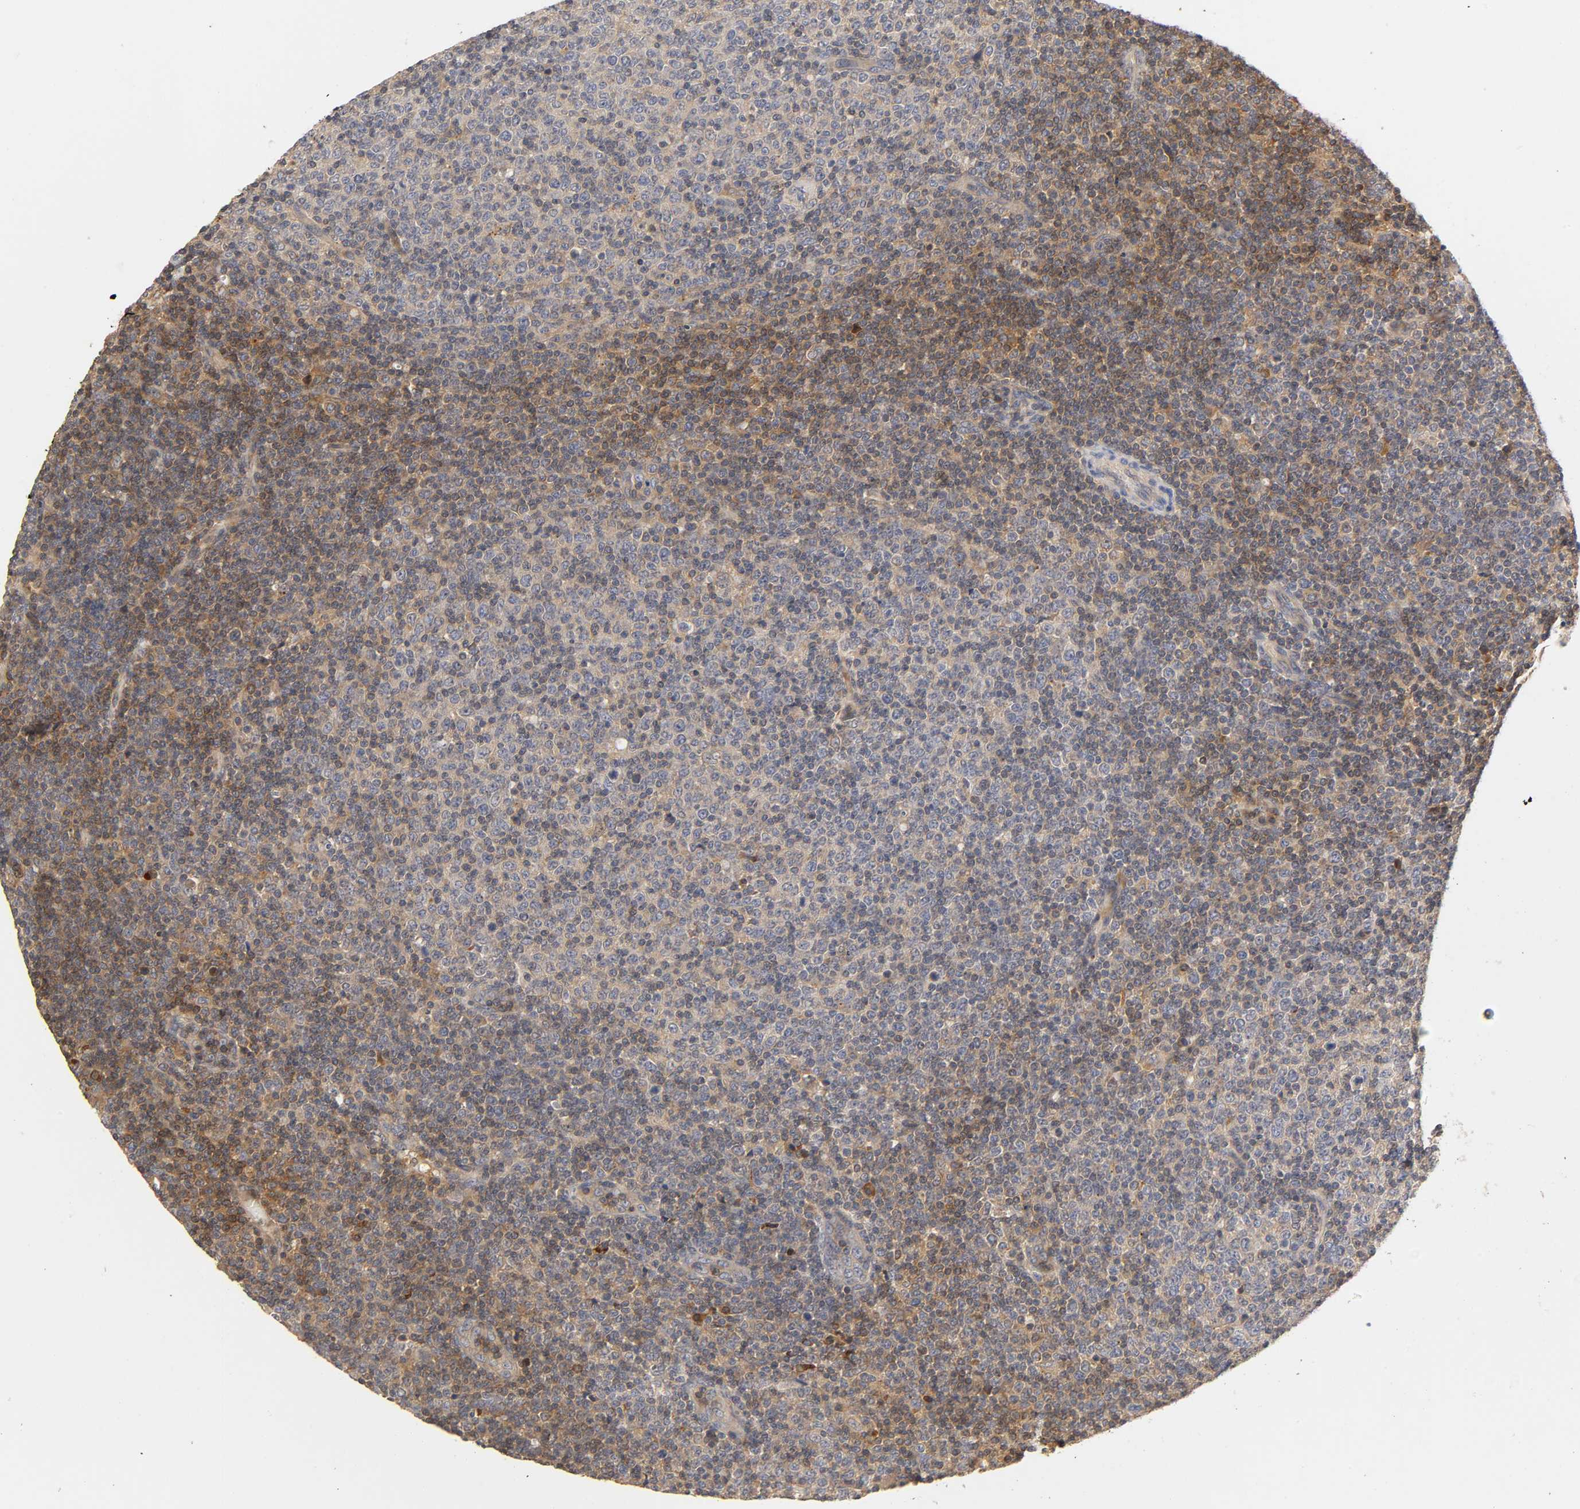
{"staining": {"intensity": "moderate", "quantity": "25%-75%", "location": "cytoplasmic/membranous"}, "tissue": "lymphoma", "cell_type": "Tumor cells", "image_type": "cancer", "snomed": [{"axis": "morphology", "description": "Malignant lymphoma, non-Hodgkin's type, Low grade"}, {"axis": "topography", "description": "Lymph node"}], "caption": "The image displays a brown stain indicating the presence of a protein in the cytoplasmic/membranous of tumor cells in low-grade malignant lymphoma, non-Hodgkin's type.", "gene": "RHOA", "patient": {"sex": "male", "age": 70}}